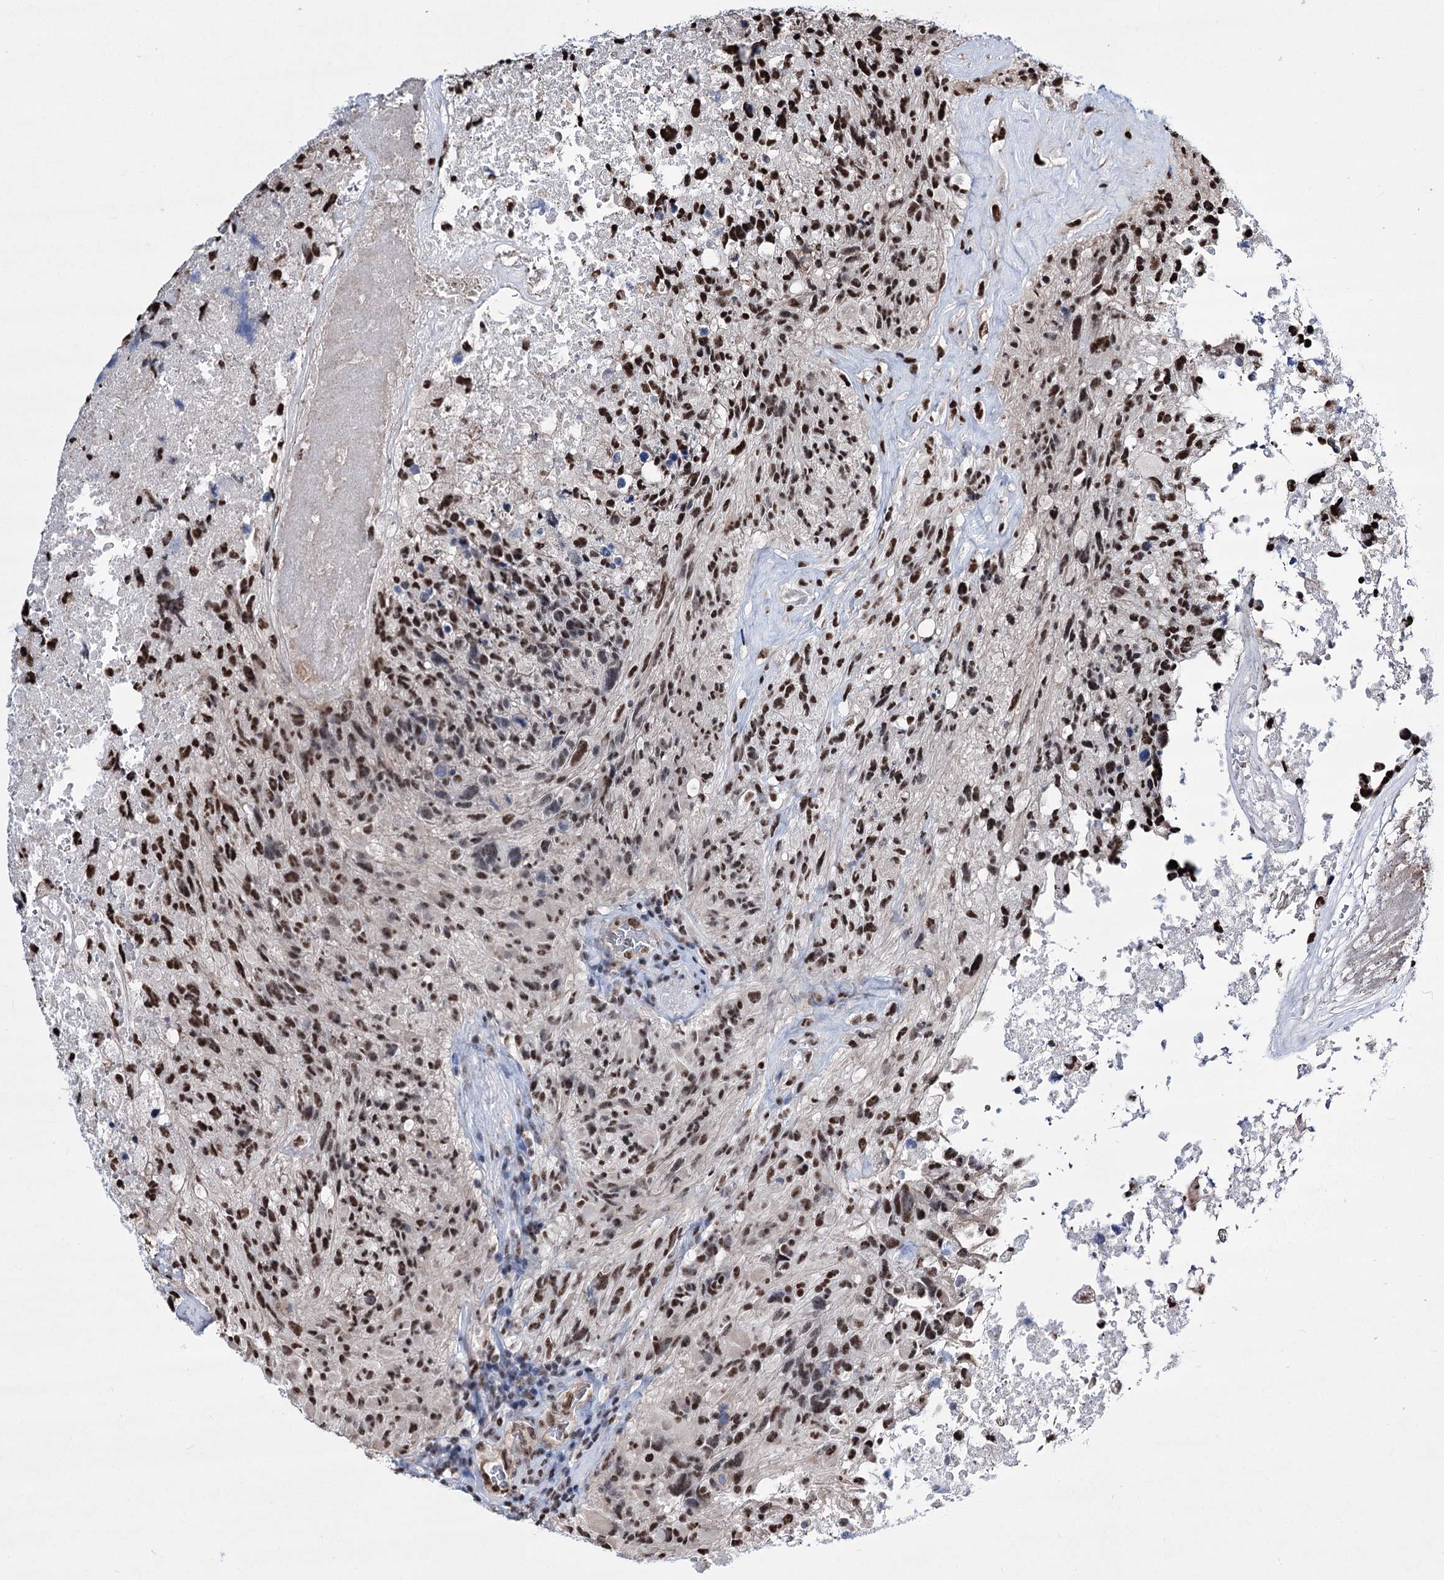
{"staining": {"intensity": "moderate", "quantity": ">75%", "location": "nuclear"}, "tissue": "glioma", "cell_type": "Tumor cells", "image_type": "cancer", "snomed": [{"axis": "morphology", "description": "Glioma, malignant, High grade"}, {"axis": "topography", "description": "Brain"}], "caption": "About >75% of tumor cells in human glioma show moderate nuclear protein positivity as visualized by brown immunohistochemical staining.", "gene": "CHMP7", "patient": {"sex": "male", "age": 76}}